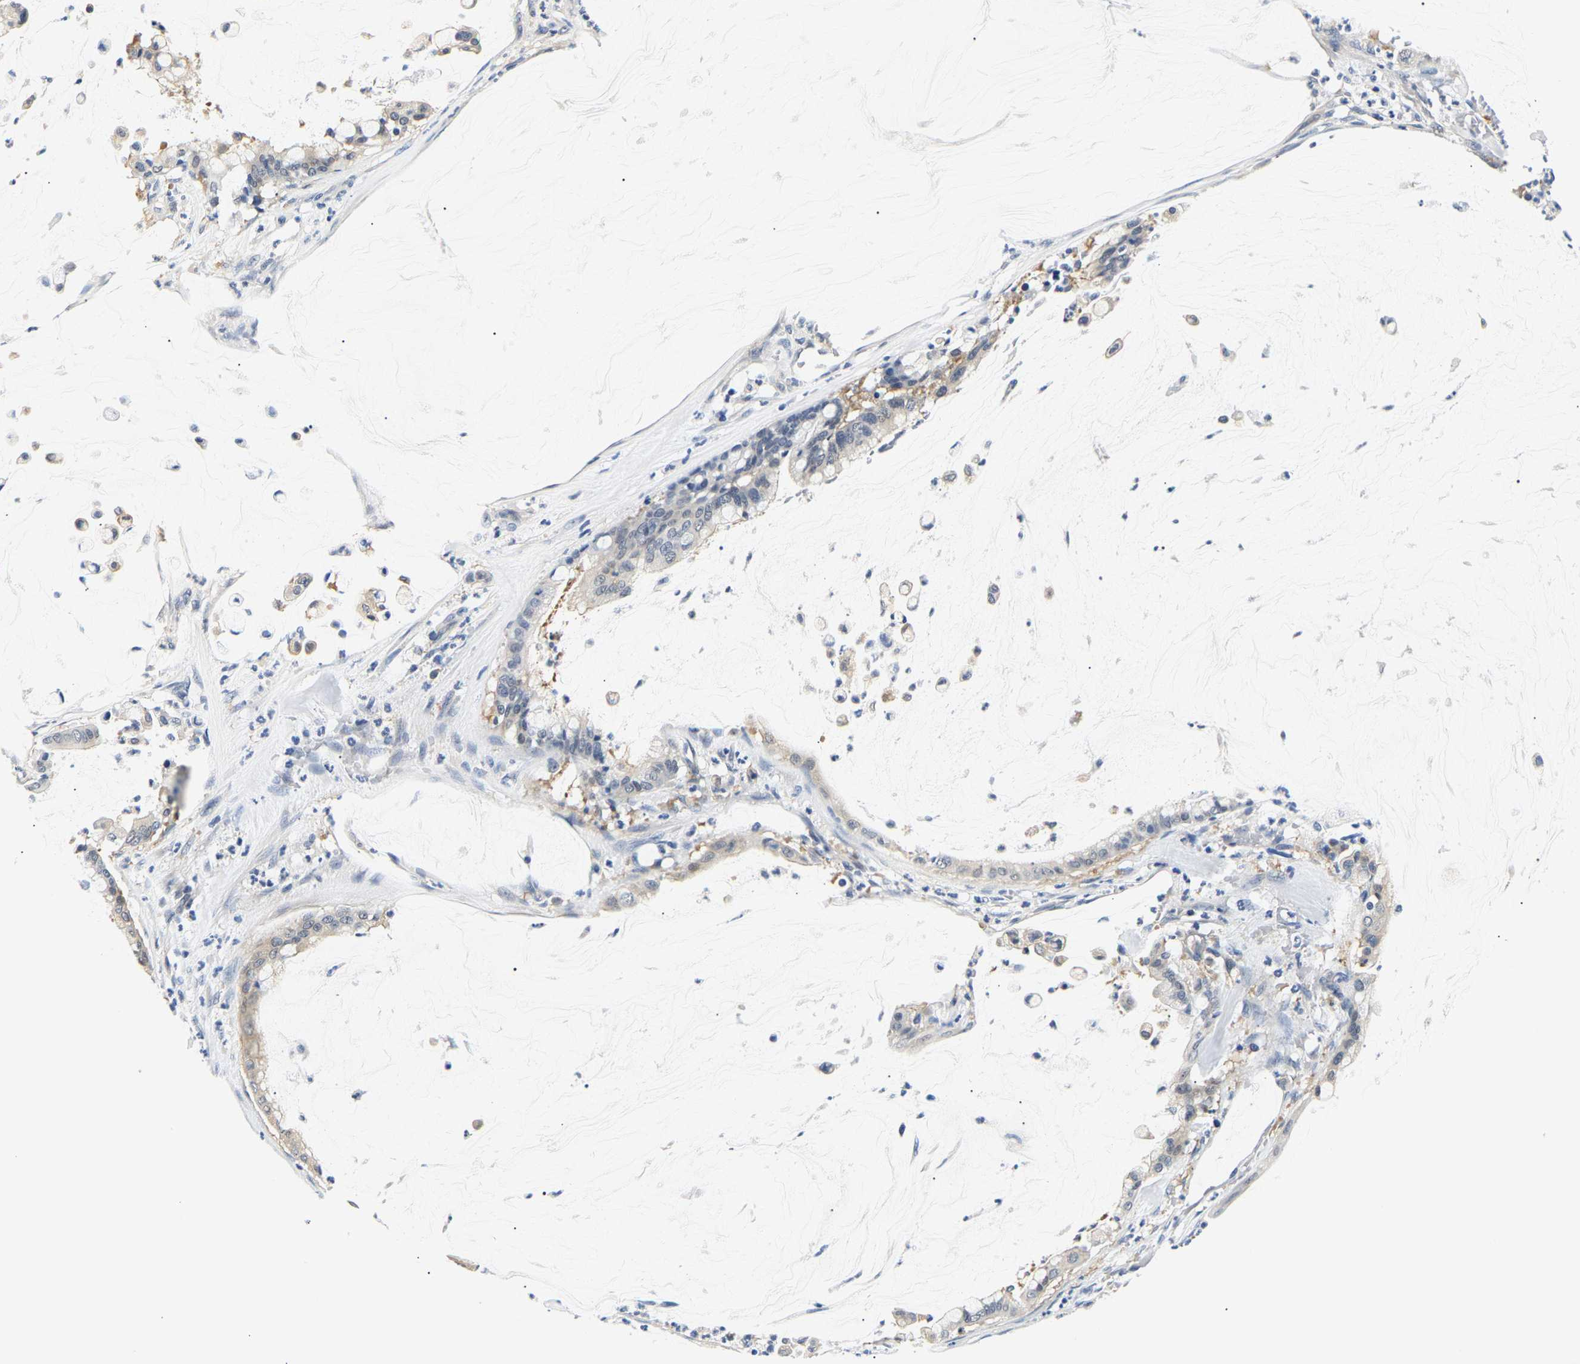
{"staining": {"intensity": "weak", "quantity": "<25%", "location": "cytoplasmic/membranous"}, "tissue": "pancreatic cancer", "cell_type": "Tumor cells", "image_type": "cancer", "snomed": [{"axis": "morphology", "description": "Adenocarcinoma, NOS"}, {"axis": "topography", "description": "Pancreas"}], "caption": "Pancreatic adenocarcinoma was stained to show a protein in brown. There is no significant expression in tumor cells.", "gene": "UCHL3", "patient": {"sex": "male", "age": 41}}